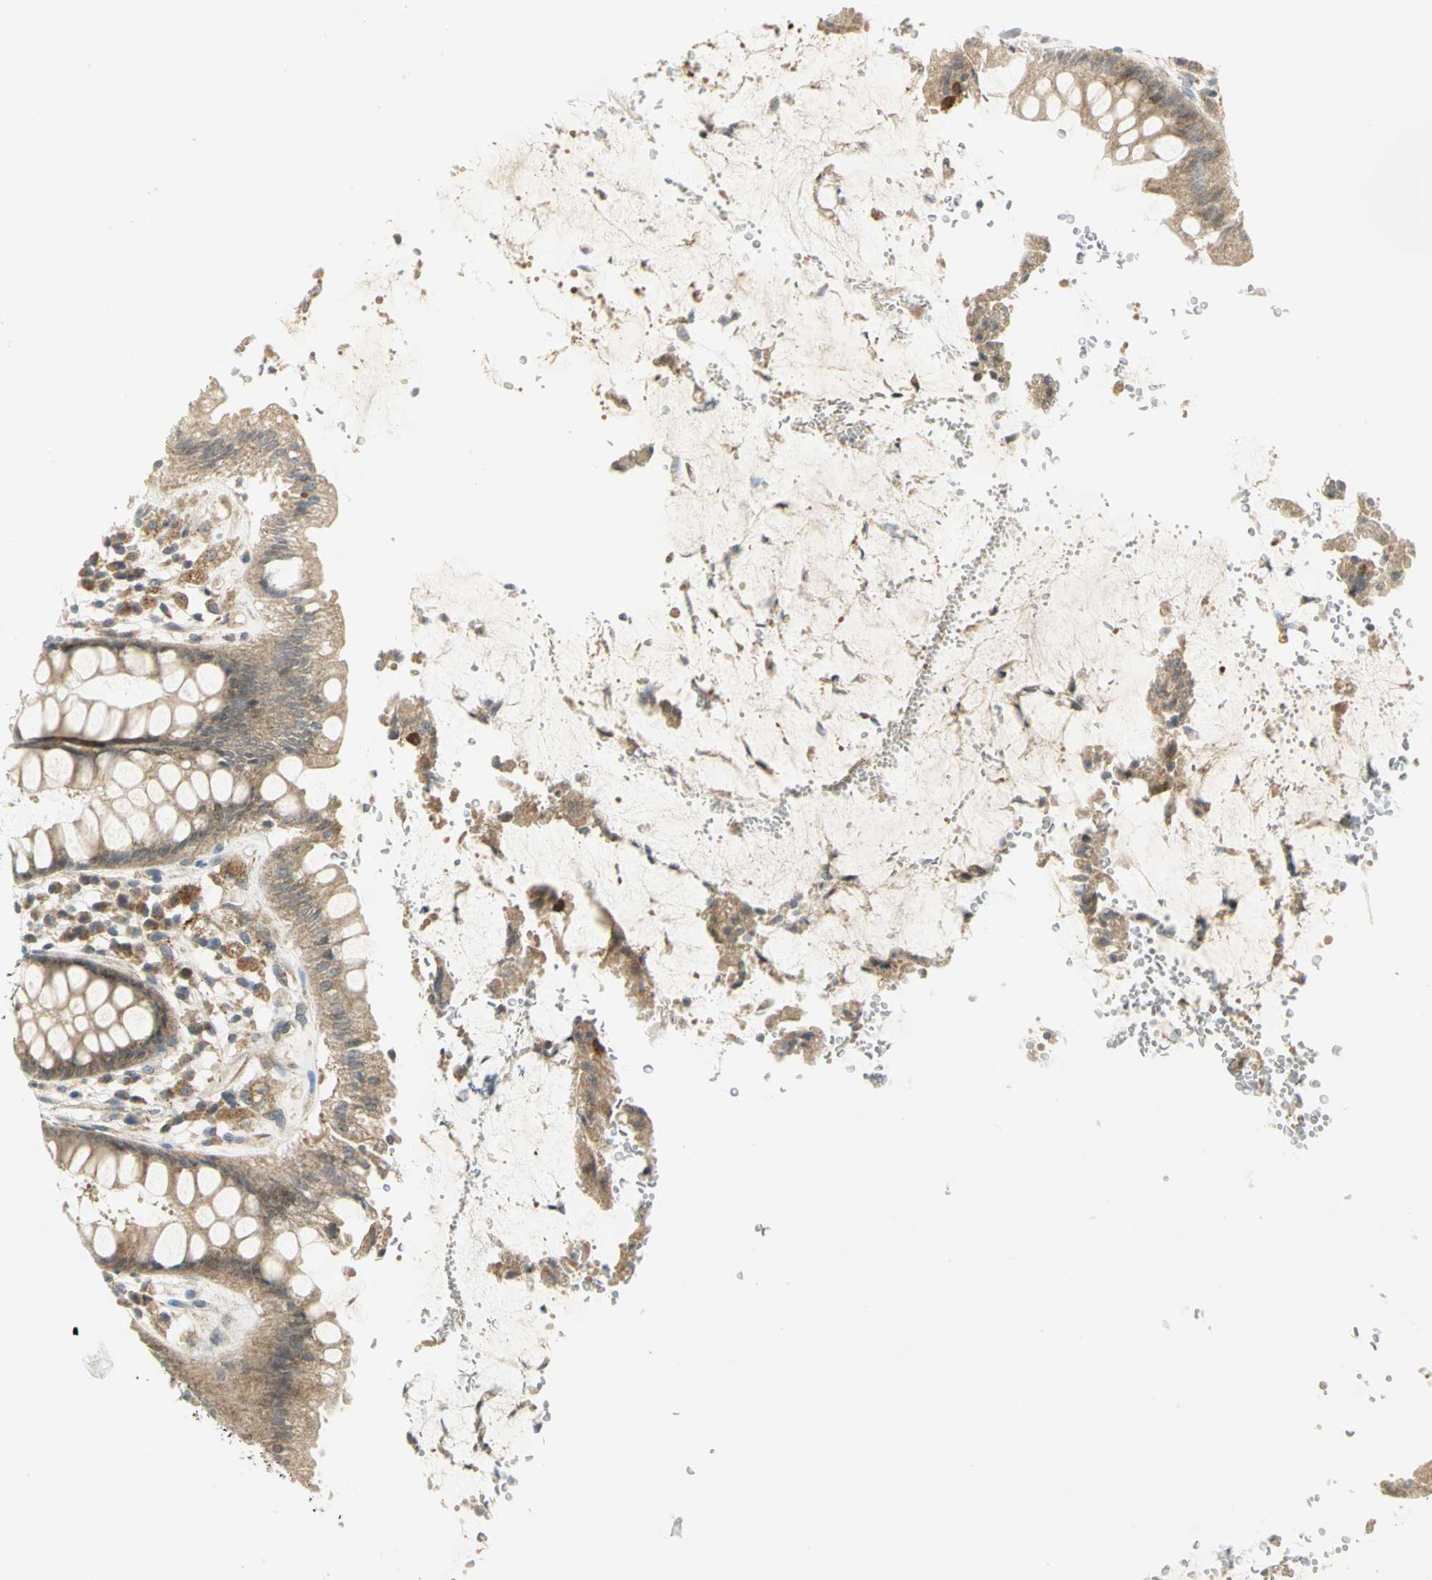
{"staining": {"intensity": "weak", "quantity": ">75%", "location": "cytoplasmic/membranous"}, "tissue": "rectum", "cell_type": "Glandular cells", "image_type": "normal", "snomed": [{"axis": "morphology", "description": "Normal tissue, NOS"}, {"axis": "topography", "description": "Rectum"}], "caption": "Immunohistochemical staining of unremarkable rectum shows low levels of weak cytoplasmic/membranous positivity in approximately >75% of glandular cells. (Stains: DAB (3,3'-diaminobenzidine) in brown, nuclei in blue, Microscopy: brightfield microscopy at high magnification).", "gene": "MAPK8IP3", "patient": {"sex": "female", "age": 46}}